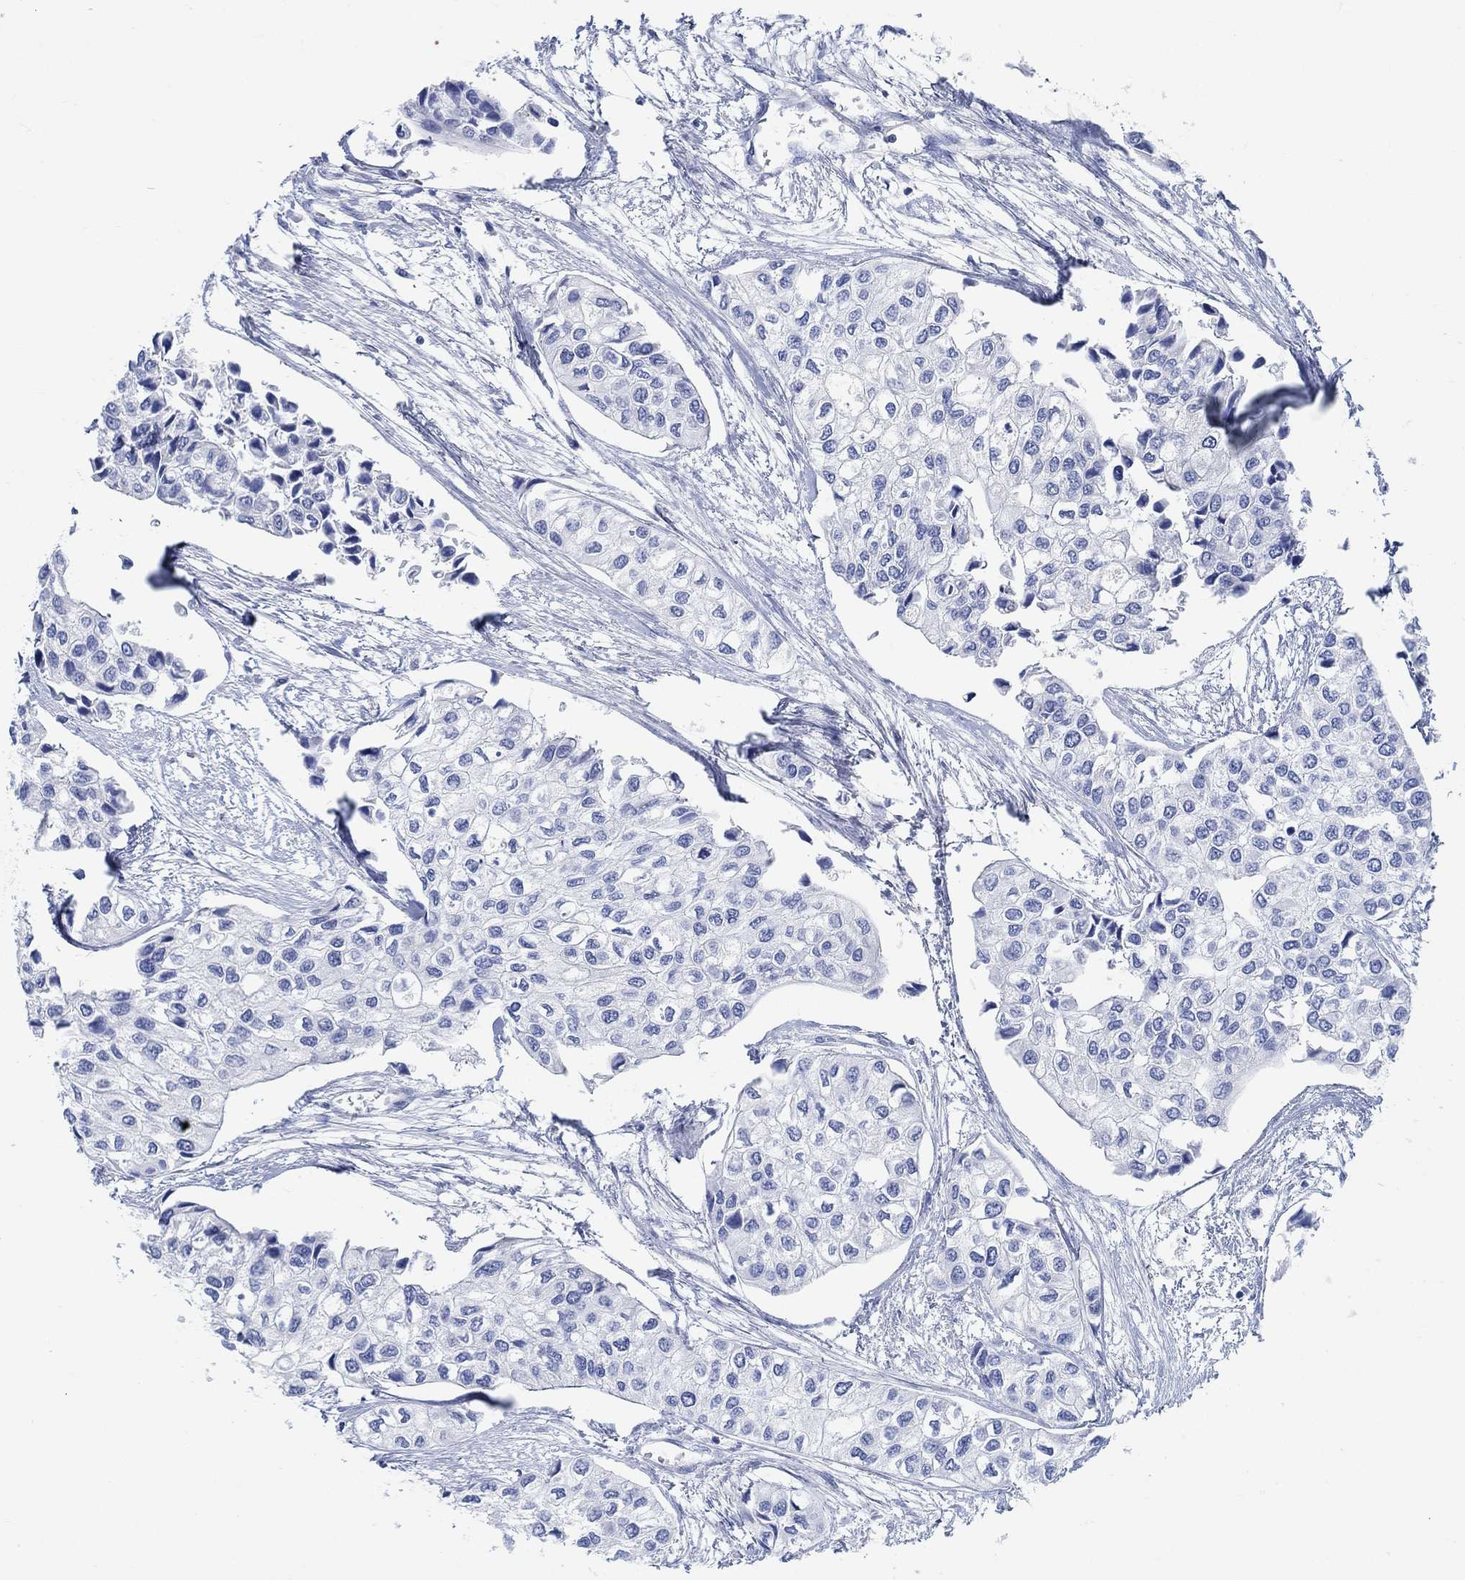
{"staining": {"intensity": "negative", "quantity": "none", "location": "none"}, "tissue": "urothelial cancer", "cell_type": "Tumor cells", "image_type": "cancer", "snomed": [{"axis": "morphology", "description": "Urothelial carcinoma, High grade"}, {"axis": "topography", "description": "Urinary bladder"}], "caption": "Immunohistochemical staining of human high-grade urothelial carcinoma demonstrates no significant staining in tumor cells.", "gene": "RBM20", "patient": {"sex": "male", "age": 73}}